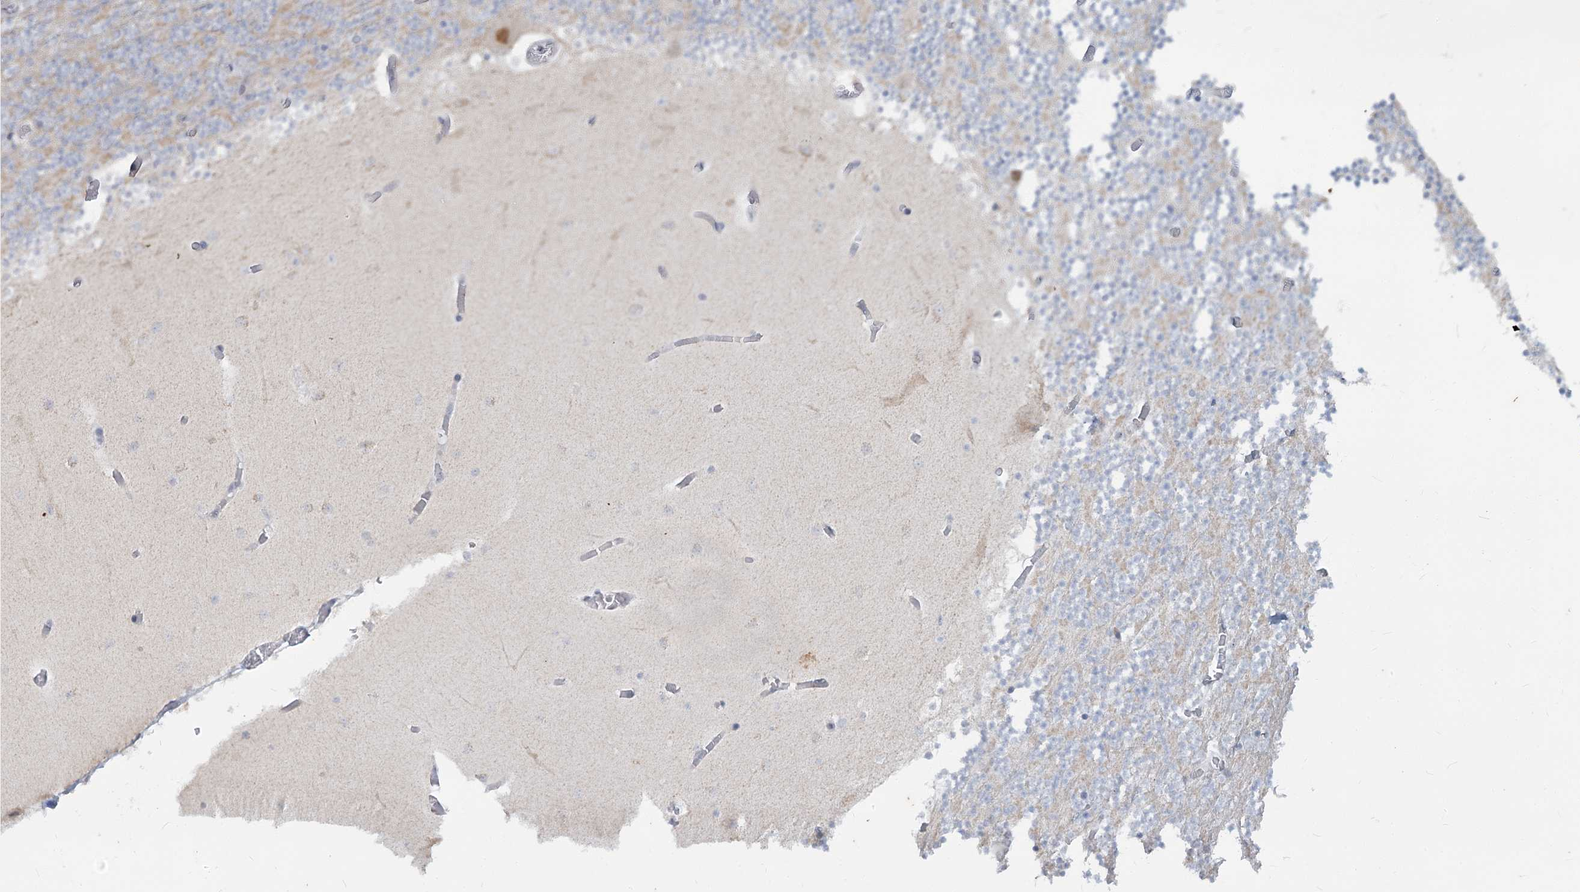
{"staining": {"intensity": "negative", "quantity": "none", "location": "none"}, "tissue": "cerebellum", "cell_type": "Cells in granular layer", "image_type": "normal", "snomed": [{"axis": "morphology", "description": "Normal tissue, NOS"}, {"axis": "topography", "description": "Cerebellum"}], "caption": "Immunohistochemistry (IHC) of benign cerebellum exhibits no expression in cells in granular layer. (Brightfield microscopy of DAB (3,3'-diaminobenzidine) immunohistochemistry at high magnification).", "gene": "MTG1", "patient": {"sex": "female", "age": 28}}